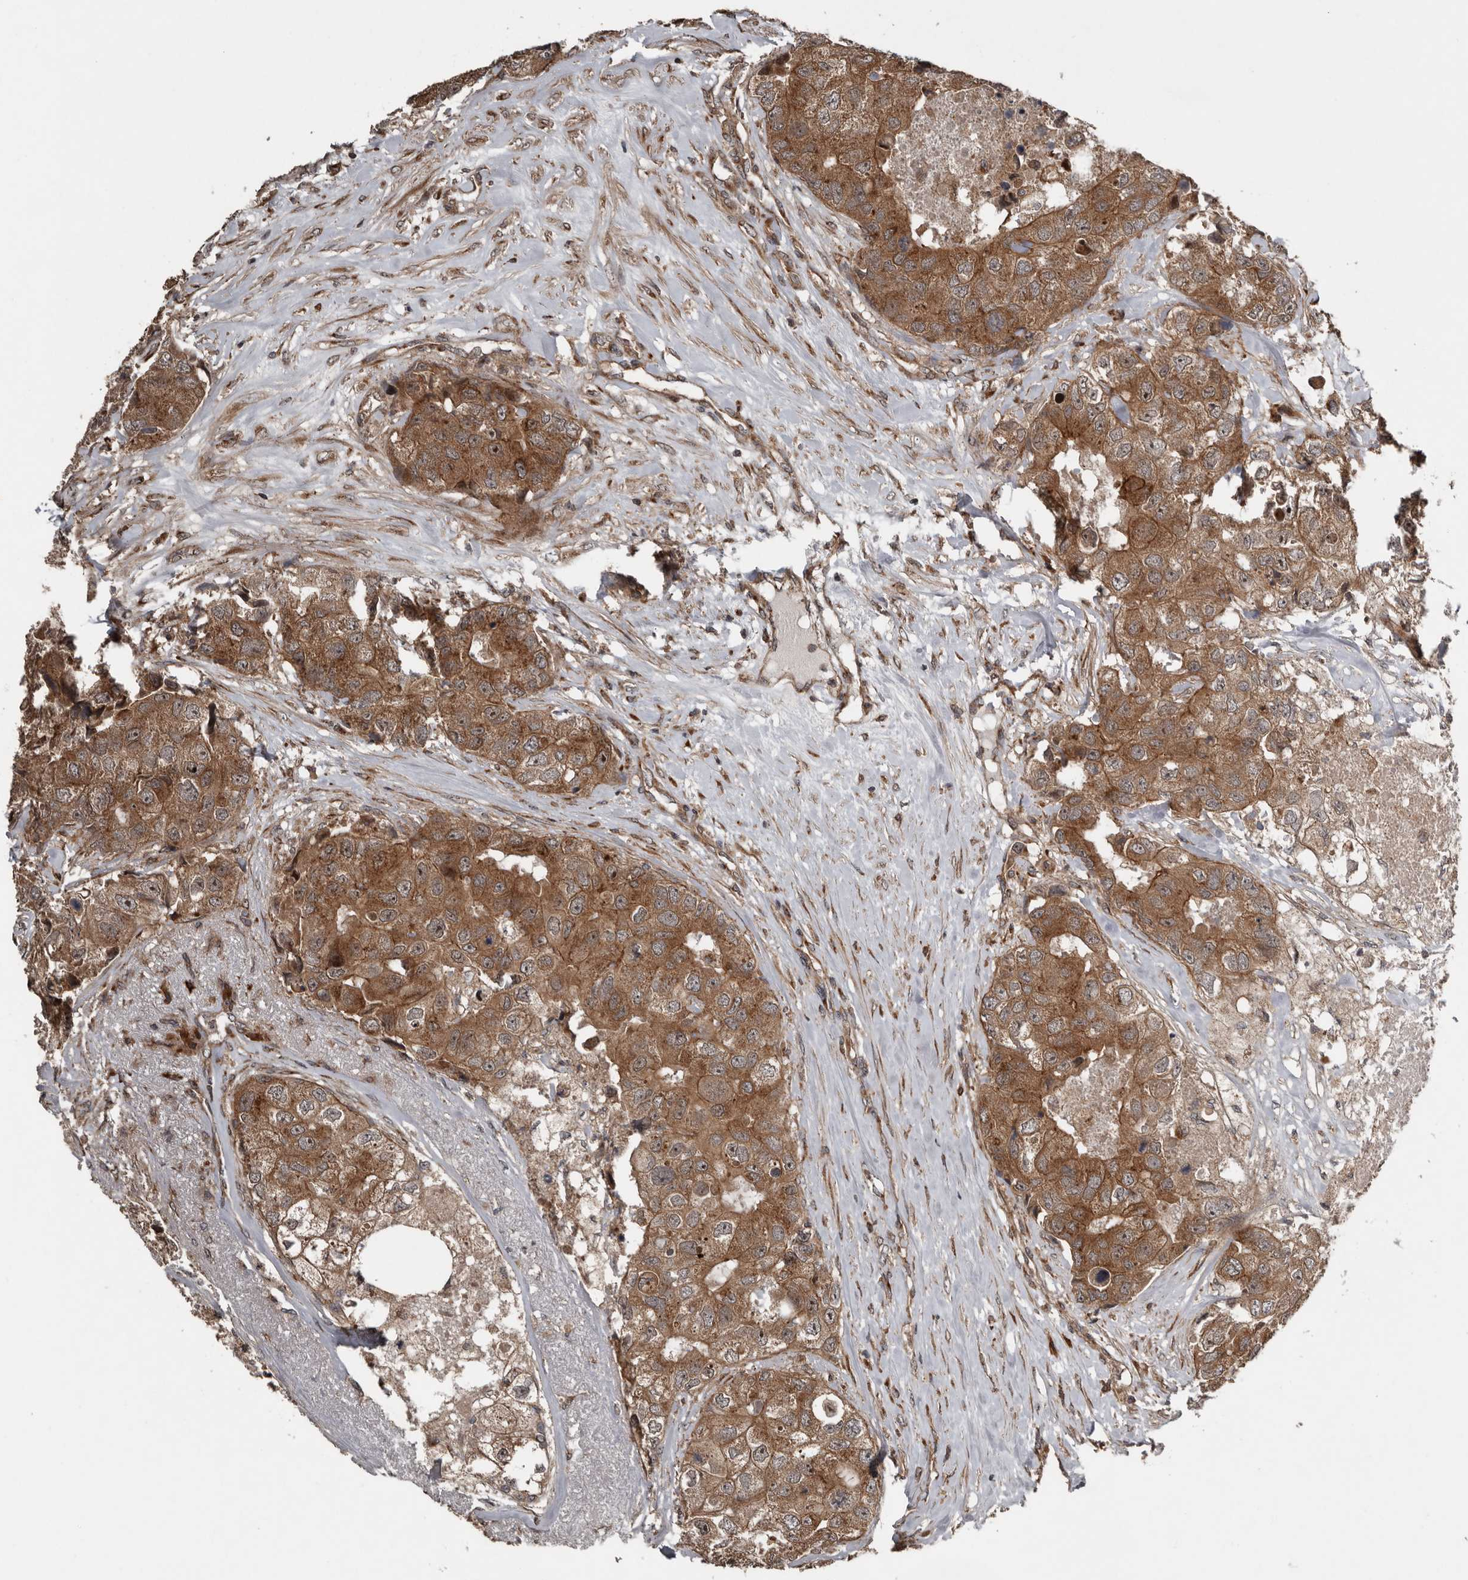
{"staining": {"intensity": "moderate", "quantity": ">75%", "location": "cytoplasmic/membranous,nuclear"}, "tissue": "breast cancer", "cell_type": "Tumor cells", "image_type": "cancer", "snomed": [{"axis": "morphology", "description": "Duct carcinoma"}, {"axis": "topography", "description": "Breast"}], "caption": "Tumor cells display moderate cytoplasmic/membranous and nuclear expression in about >75% of cells in breast cancer. The protein of interest is shown in brown color, while the nuclei are stained blue.", "gene": "CCDC190", "patient": {"sex": "female", "age": 62}}